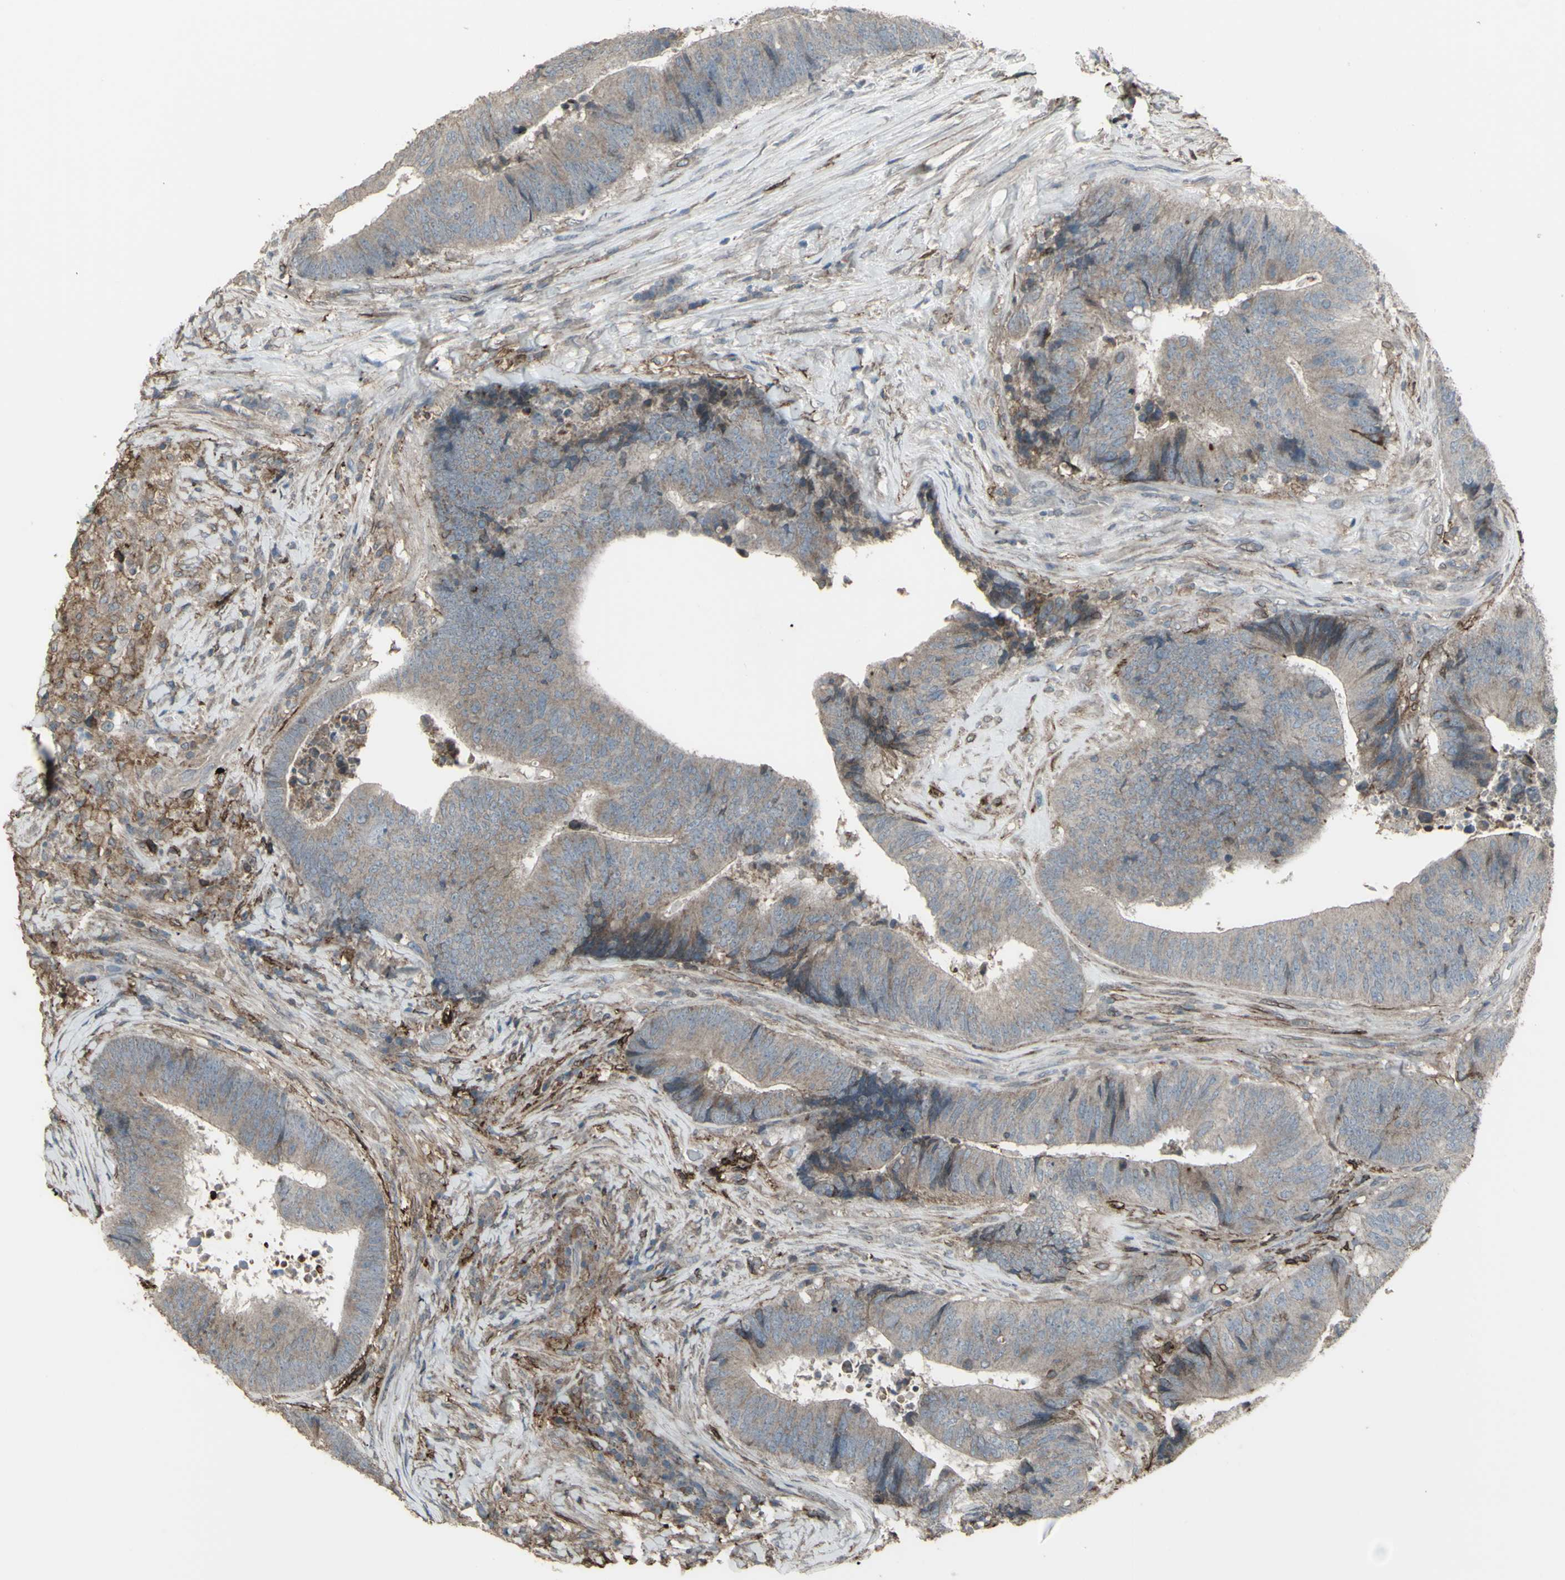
{"staining": {"intensity": "weak", "quantity": ">75%", "location": "cytoplasmic/membranous"}, "tissue": "colorectal cancer", "cell_type": "Tumor cells", "image_type": "cancer", "snomed": [{"axis": "morphology", "description": "Adenocarcinoma, NOS"}, {"axis": "topography", "description": "Rectum"}], "caption": "Protein positivity by immunohistochemistry (IHC) reveals weak cytoplasmic/membranous expression in approximately >75% of tumor cells in colorectal cancer.", "gene": "SMO", "patient": {"sex": "male", "age": 72}}